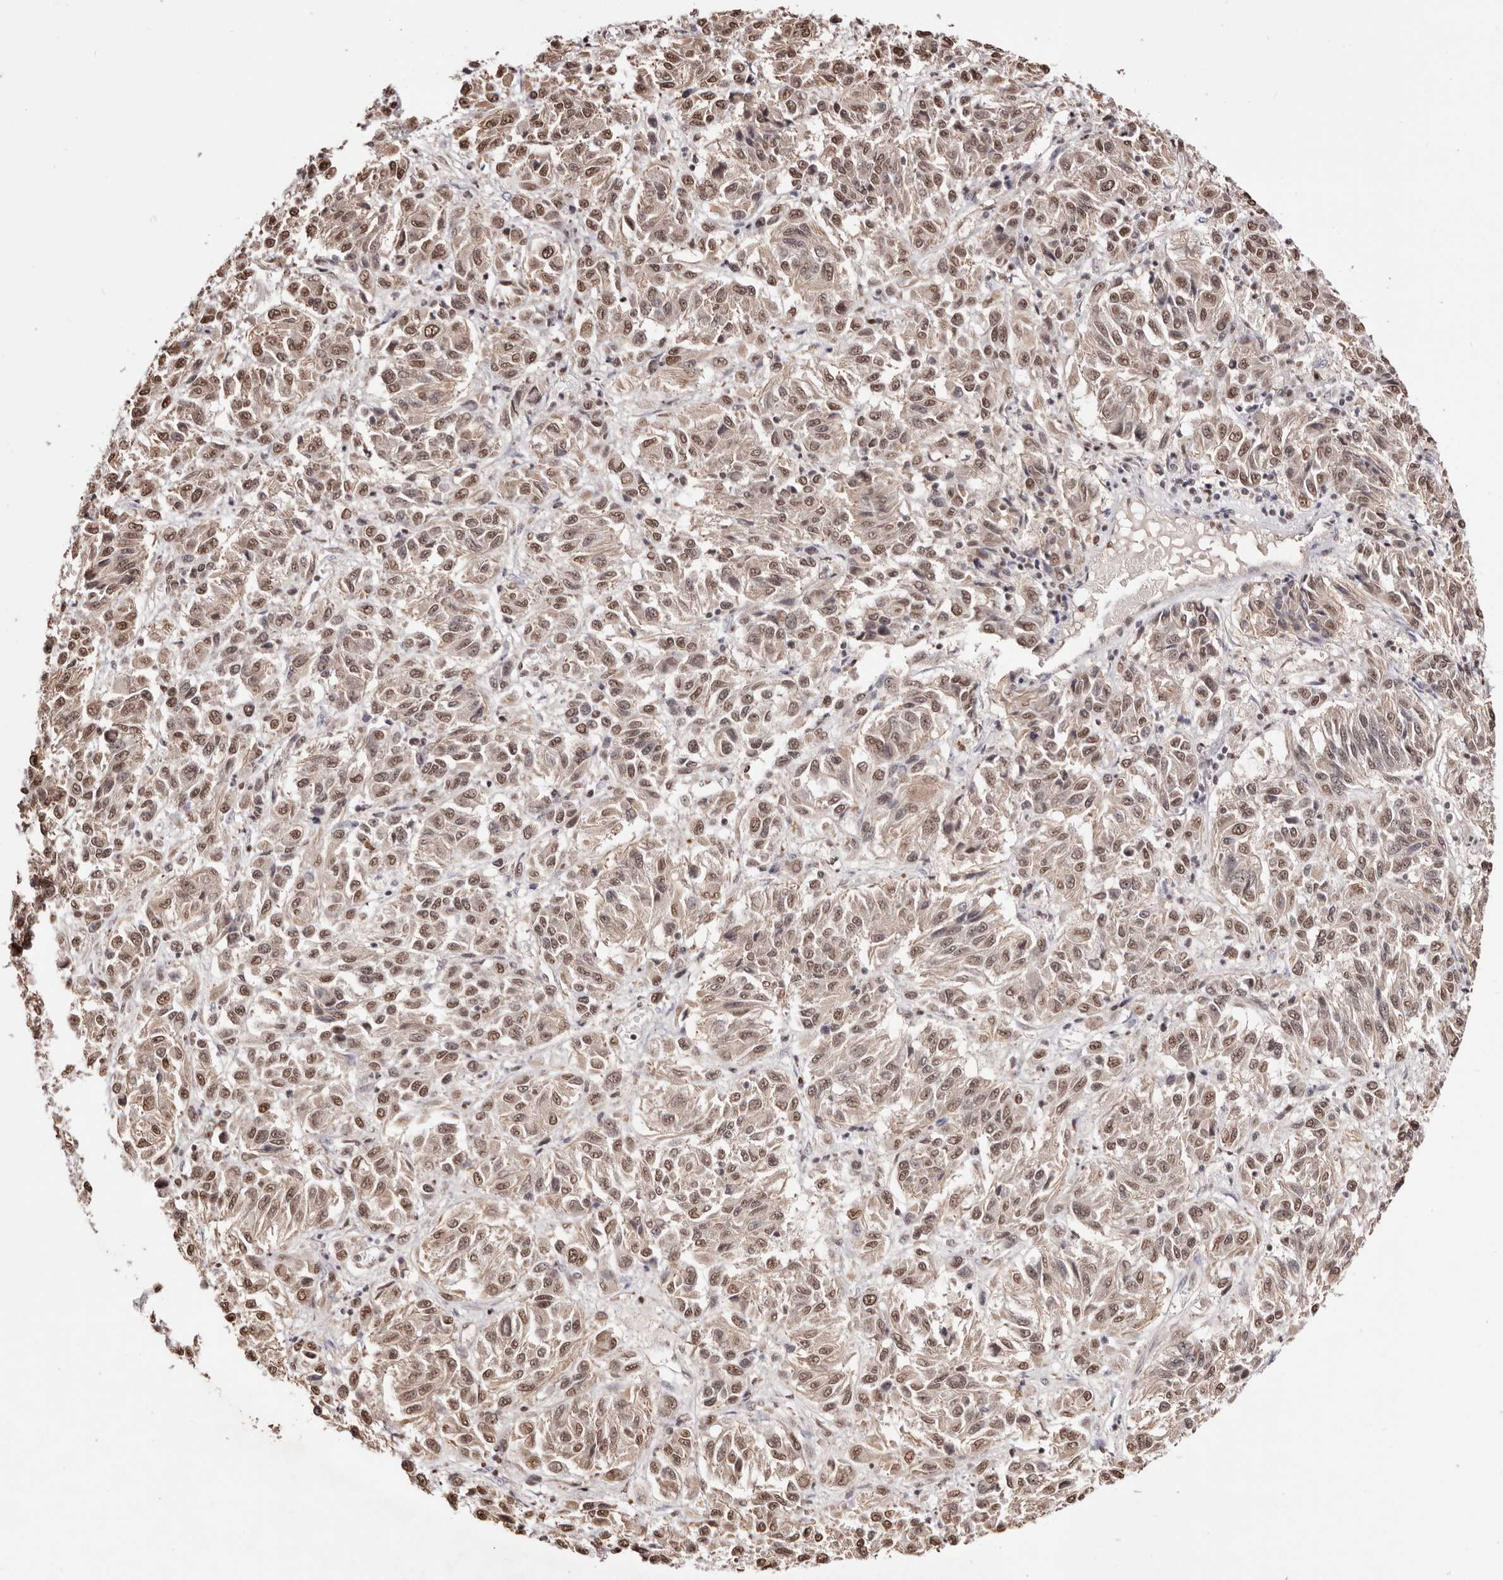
{"staining": {"intensity": "moderate", "quantity": ">75%", "location": "nuclear"}, "tissue": "melanoma", "cell_type": "Tumor cells", "image_type": "cancer", "snomed": [{"axis": "morphology", "description": "Malignant melanoma, Metastatic site"}, {"axis": "topography", "description": "Lung"}], "caption": "There is medium levels of moderate nuclear expression in tumor cells of melanoma, as demonstrated by immunohistochemical staining (brown color).", "gene": "BICRAL", "patient": {"sex": "male", "age": 64}}